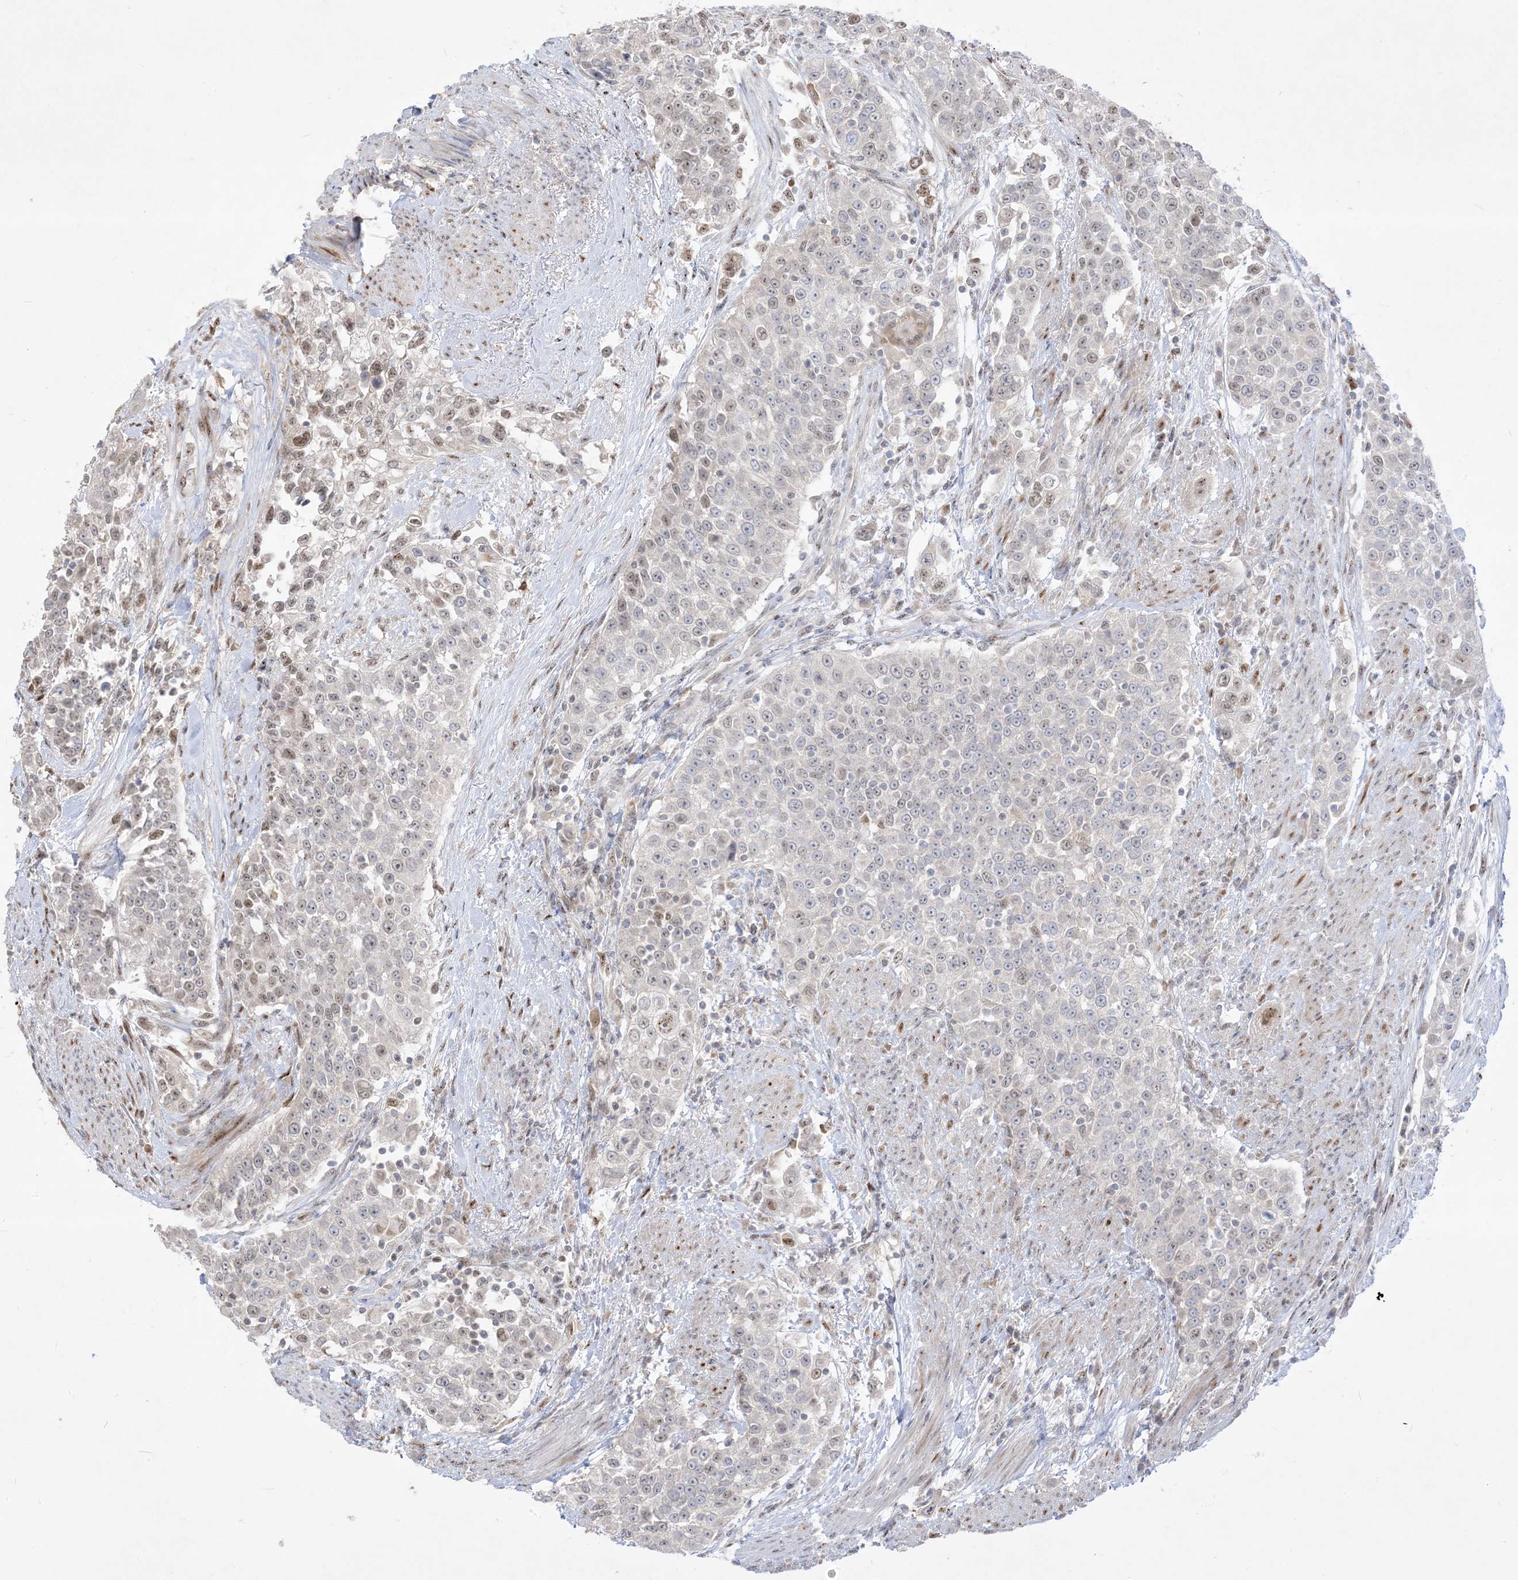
{"staining": {"intensity": "weak", "quantity": "<25%", "location": "nuclear"}, "tissue": "urothelial cancer", "cell_type": "Tumor cells", "image_type": "cancer", "snomed": [{"axis": "morphology", "description": "Urothelial carcinoma, High grade"}, {"axis": "topography", "description": "Urinary bladder"}], "caption": "Tumor cells show no significant positivity in urothelial cancer.", "gene": "BHLHE40", "patient": {"sex": "female", "age": 80}}